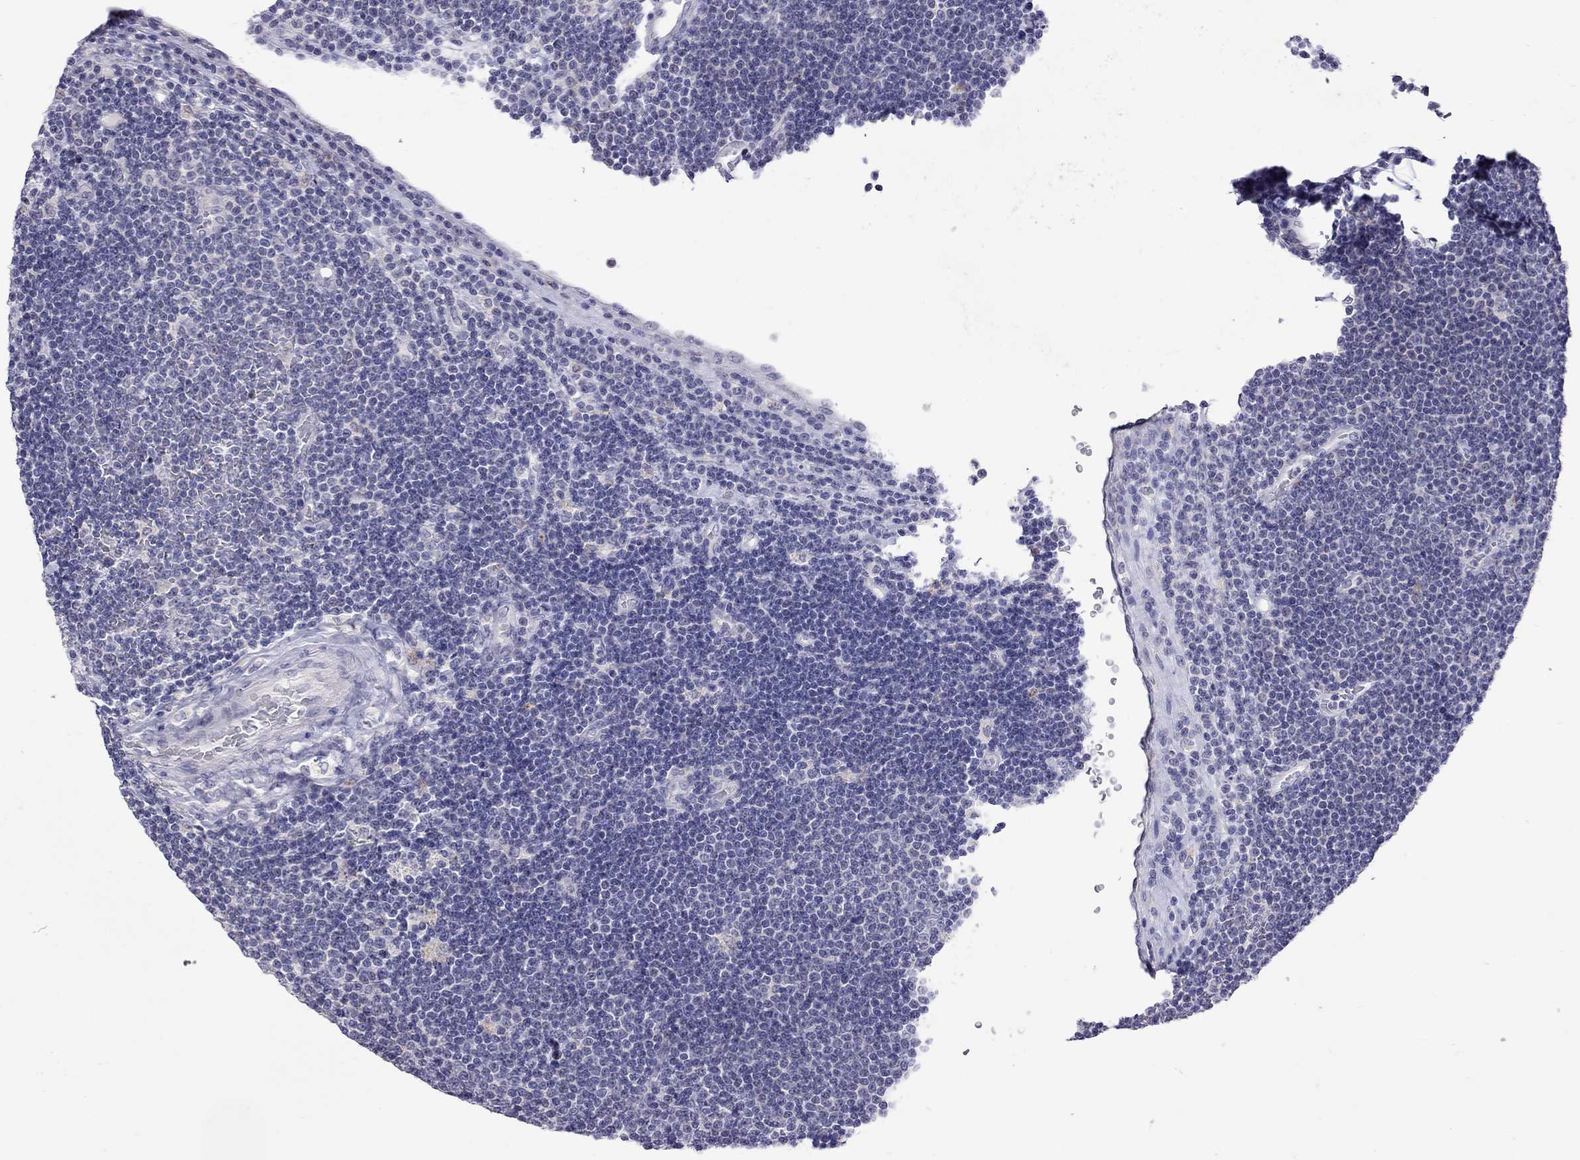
{"staining": {"intensity": "negative", "quantity": "none", "location": "none"}, "tissue": "lymphoma", "cell_type": "Tumor cells", "image_type": "cancer", "snomed": [{"axis": "morphology", "description": "Malignant lymphoma, non-Hodgkin's type, Low grade"}, {"axis": "topography", "description": "Brain"}], "caption": "Protein analysis of lymphoma reveals no significant positivity in tumor cells.", "gene": "SLAMF1", "patient": {"sex": "female", "age": 66}}